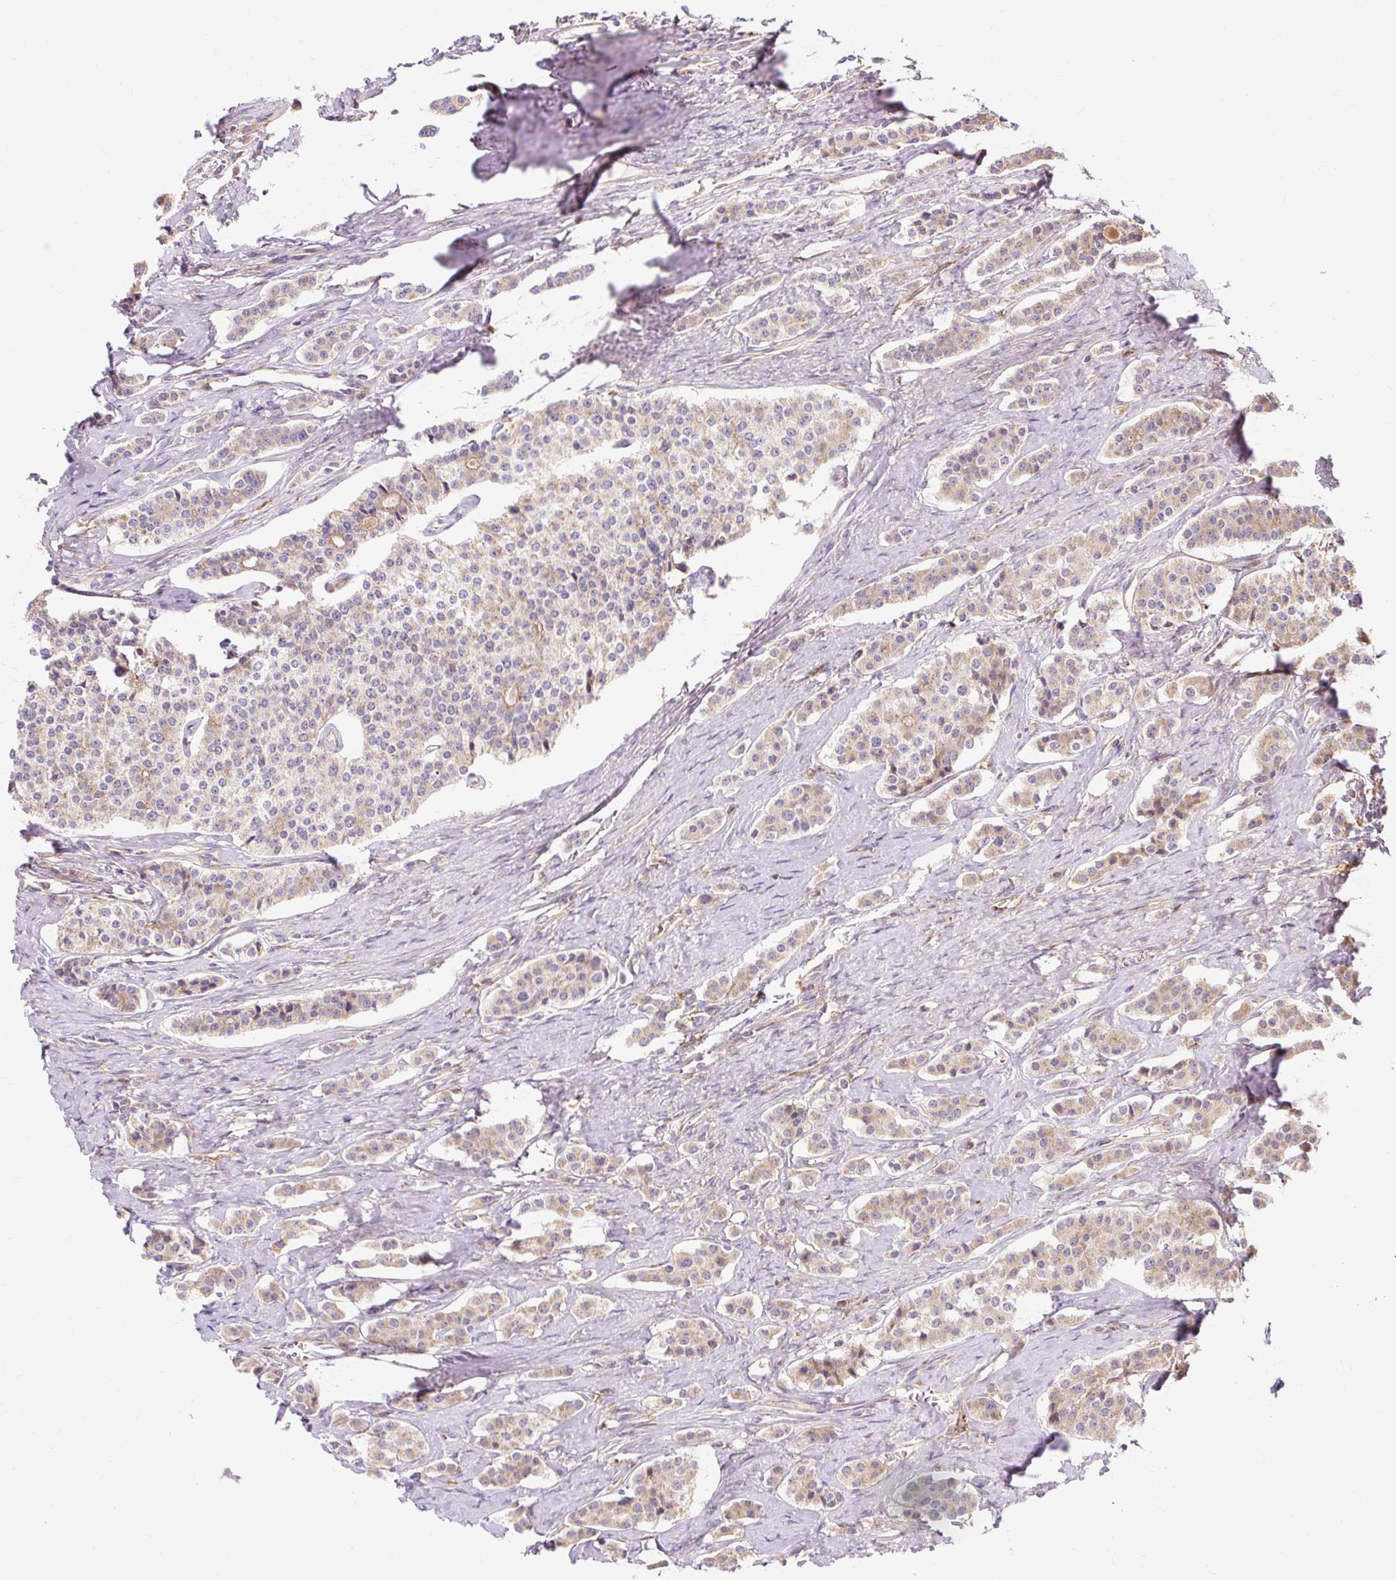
{"staining": {"intensity": "weak", "quantity": ">75%", "location": "cytoplasmic/membranous"}, "tissue": "carcinoid", "cell_type": "Tumor cells", "image_type": "cancer", "snomed": [{"axis": "morphology", "description": "Carcinoid, malignant, NOS"}, {"axis": "topography", "description": "Small intestine"}], "caption": "This micrograph shows carcinoid stained with immunohistochemistry to label a protein in brown. The cytoplasmic/membranous of tumor cells show weak positivity for the protein. Nuclei are counter-stained blue.", "gene": "TRIAP1", "patient": {"sex": "male", "age": 63}}